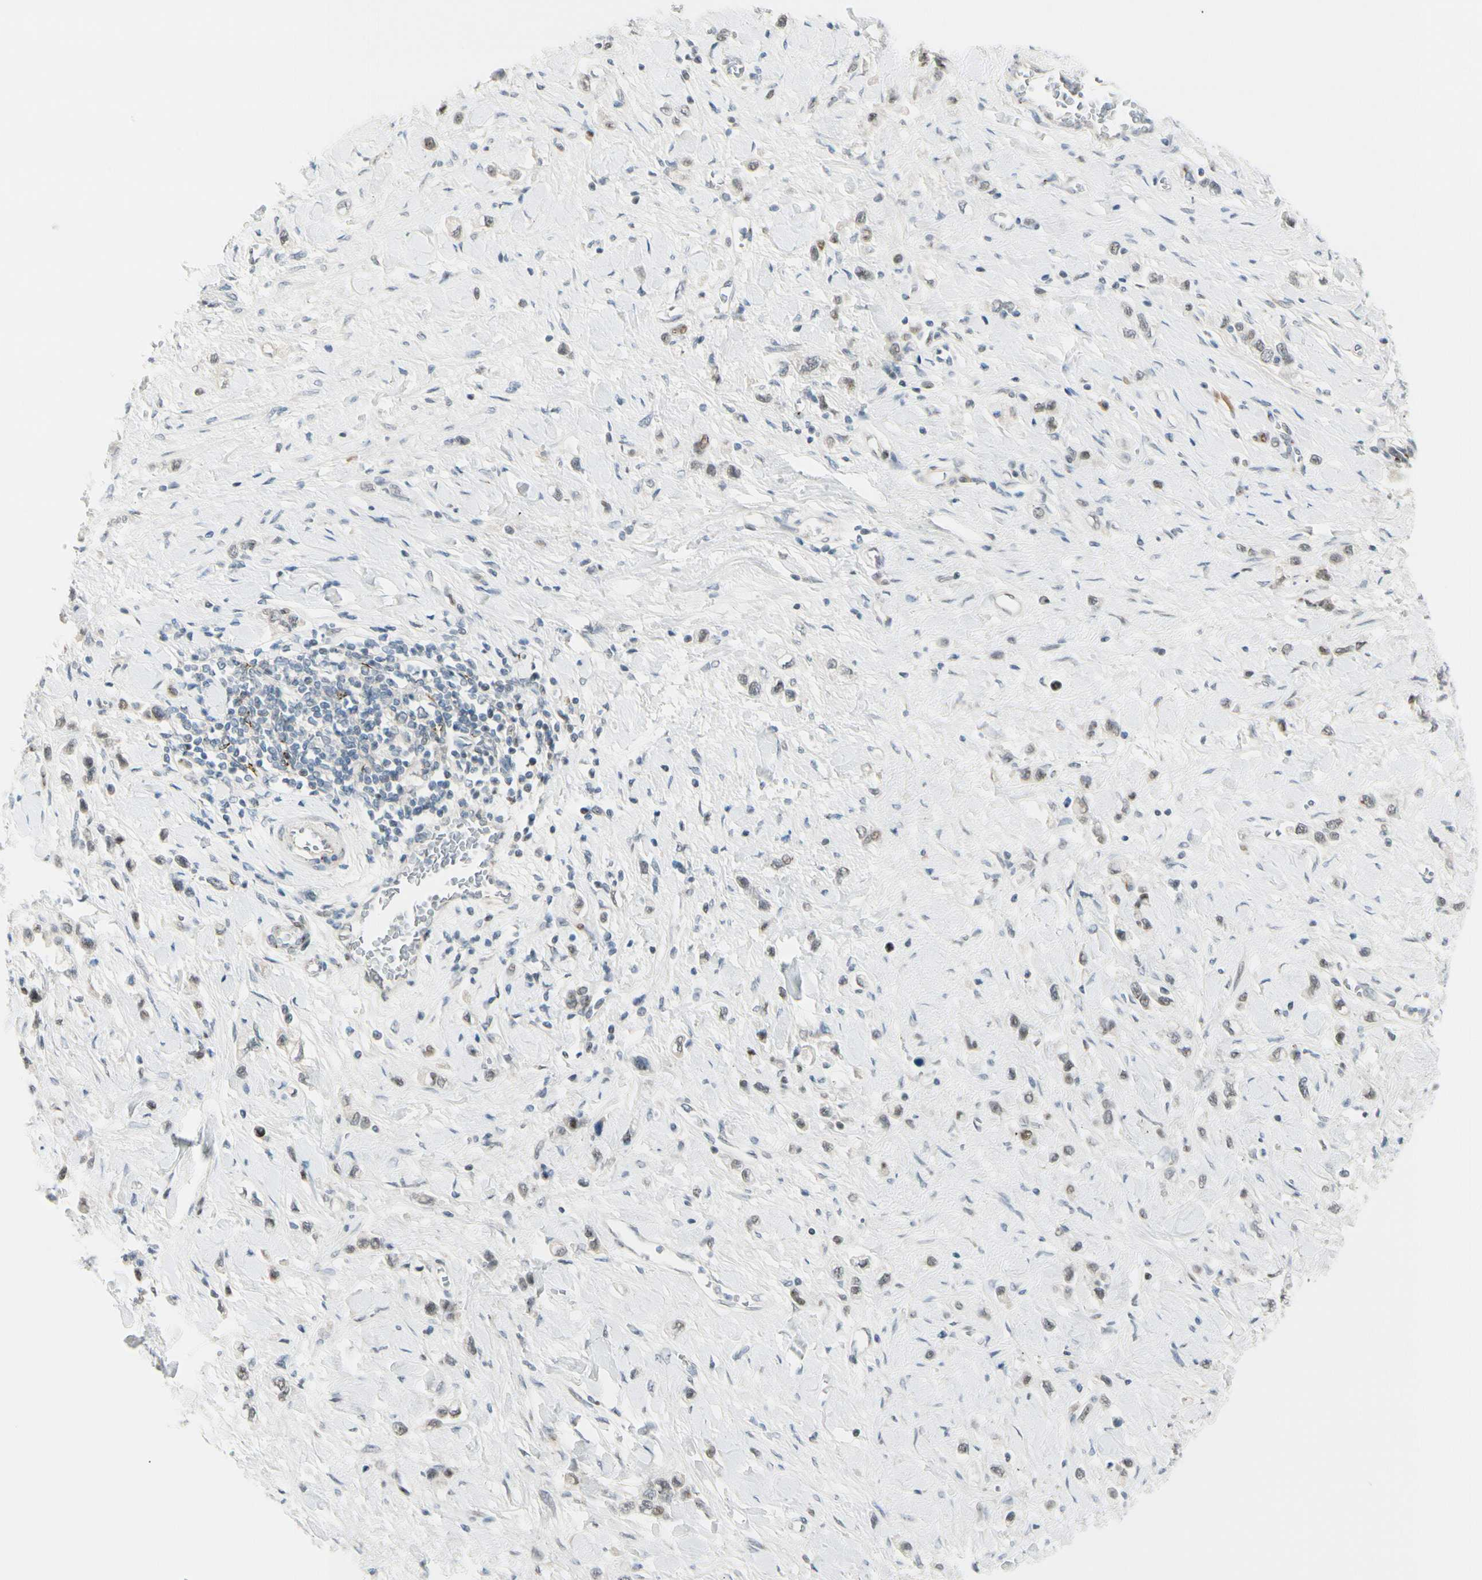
{"staining": {"intensity": "weak", "quantity": "25%-75%", "location": "nuclear"}, "tissue": "stomach cancer", "cell_type": "Tumor cells", "image_type": "cancer", "snomed": [{"axis": "morphology", "description": "Normal tissue, NOS"}, {"axis": "morphology", "description": "Adenocarcinoma, NOS"}, {"axis": "topography", "description": "Stomach, upper"}, {"axis": "topography", "description": "Stomach"}], "caption": "This image exhibits immunohistochemistry (IHC) staining of stomach cancer (adenocarcinoma), with low weak nuclear staining in approximately 25%-75% of tumor cells.", "gene": "B4GALNT1", "patient": {"sex": "female", "age": 65}}